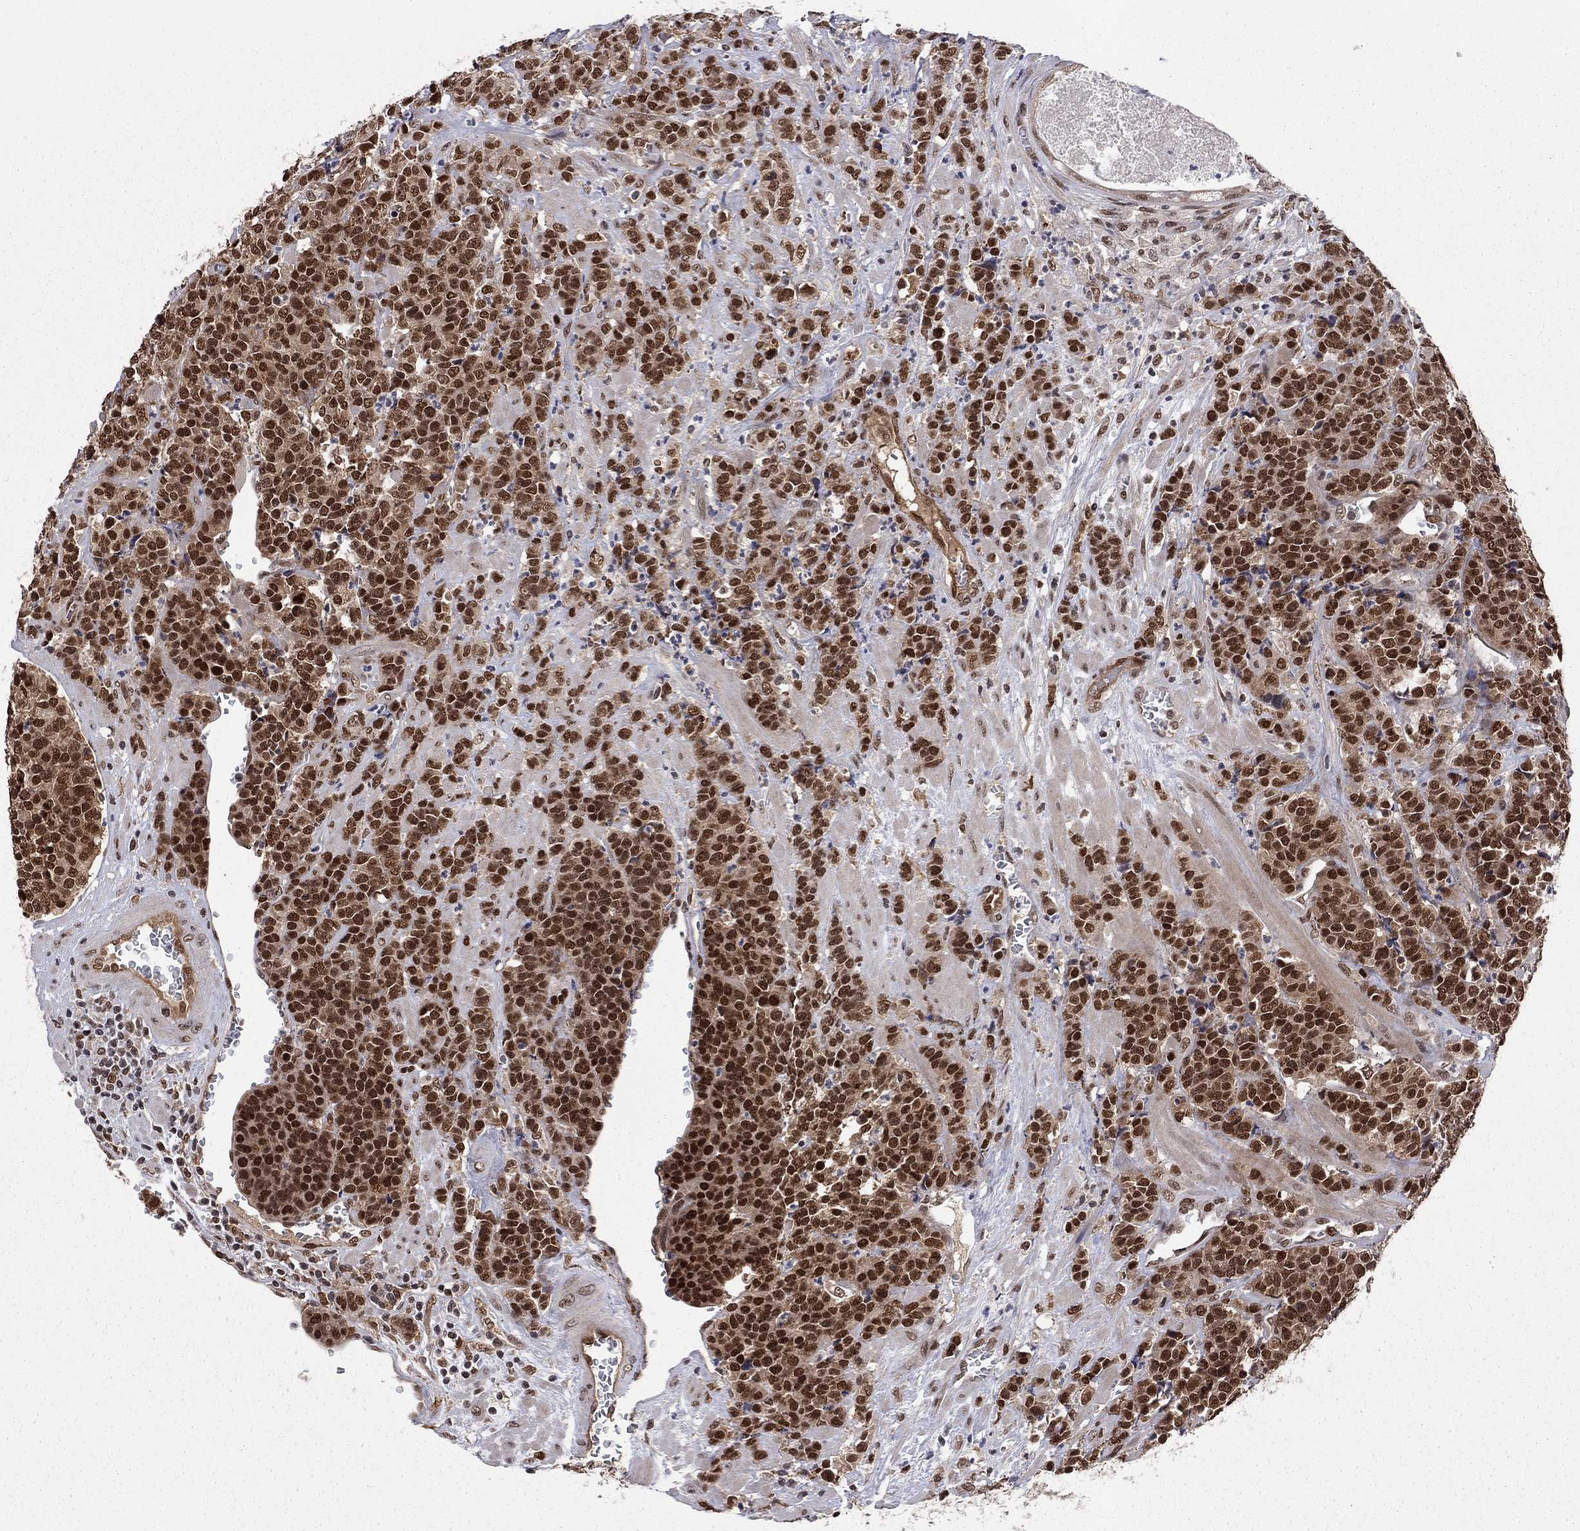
{"staining": {"intensity": "strong", "quantity": ">75%", "location": "nuclear"}, "tissue": "prostate cancer", "cell_type": "Tumor cells", "image_type": "cancer", "snomed": [{"axis": "morphology", "description": "Adenocarcinoma, NOS"}, {"axis": "topography", "description": "Prostate"}], "caption": "About >75% of tumor cells in prostate adenocarcinoma show strong nuclear protein expression as visualized by brown immunohistochemical staining.", "gene": "SAP30L", "patient": {"sex": "male", "age": 67}}